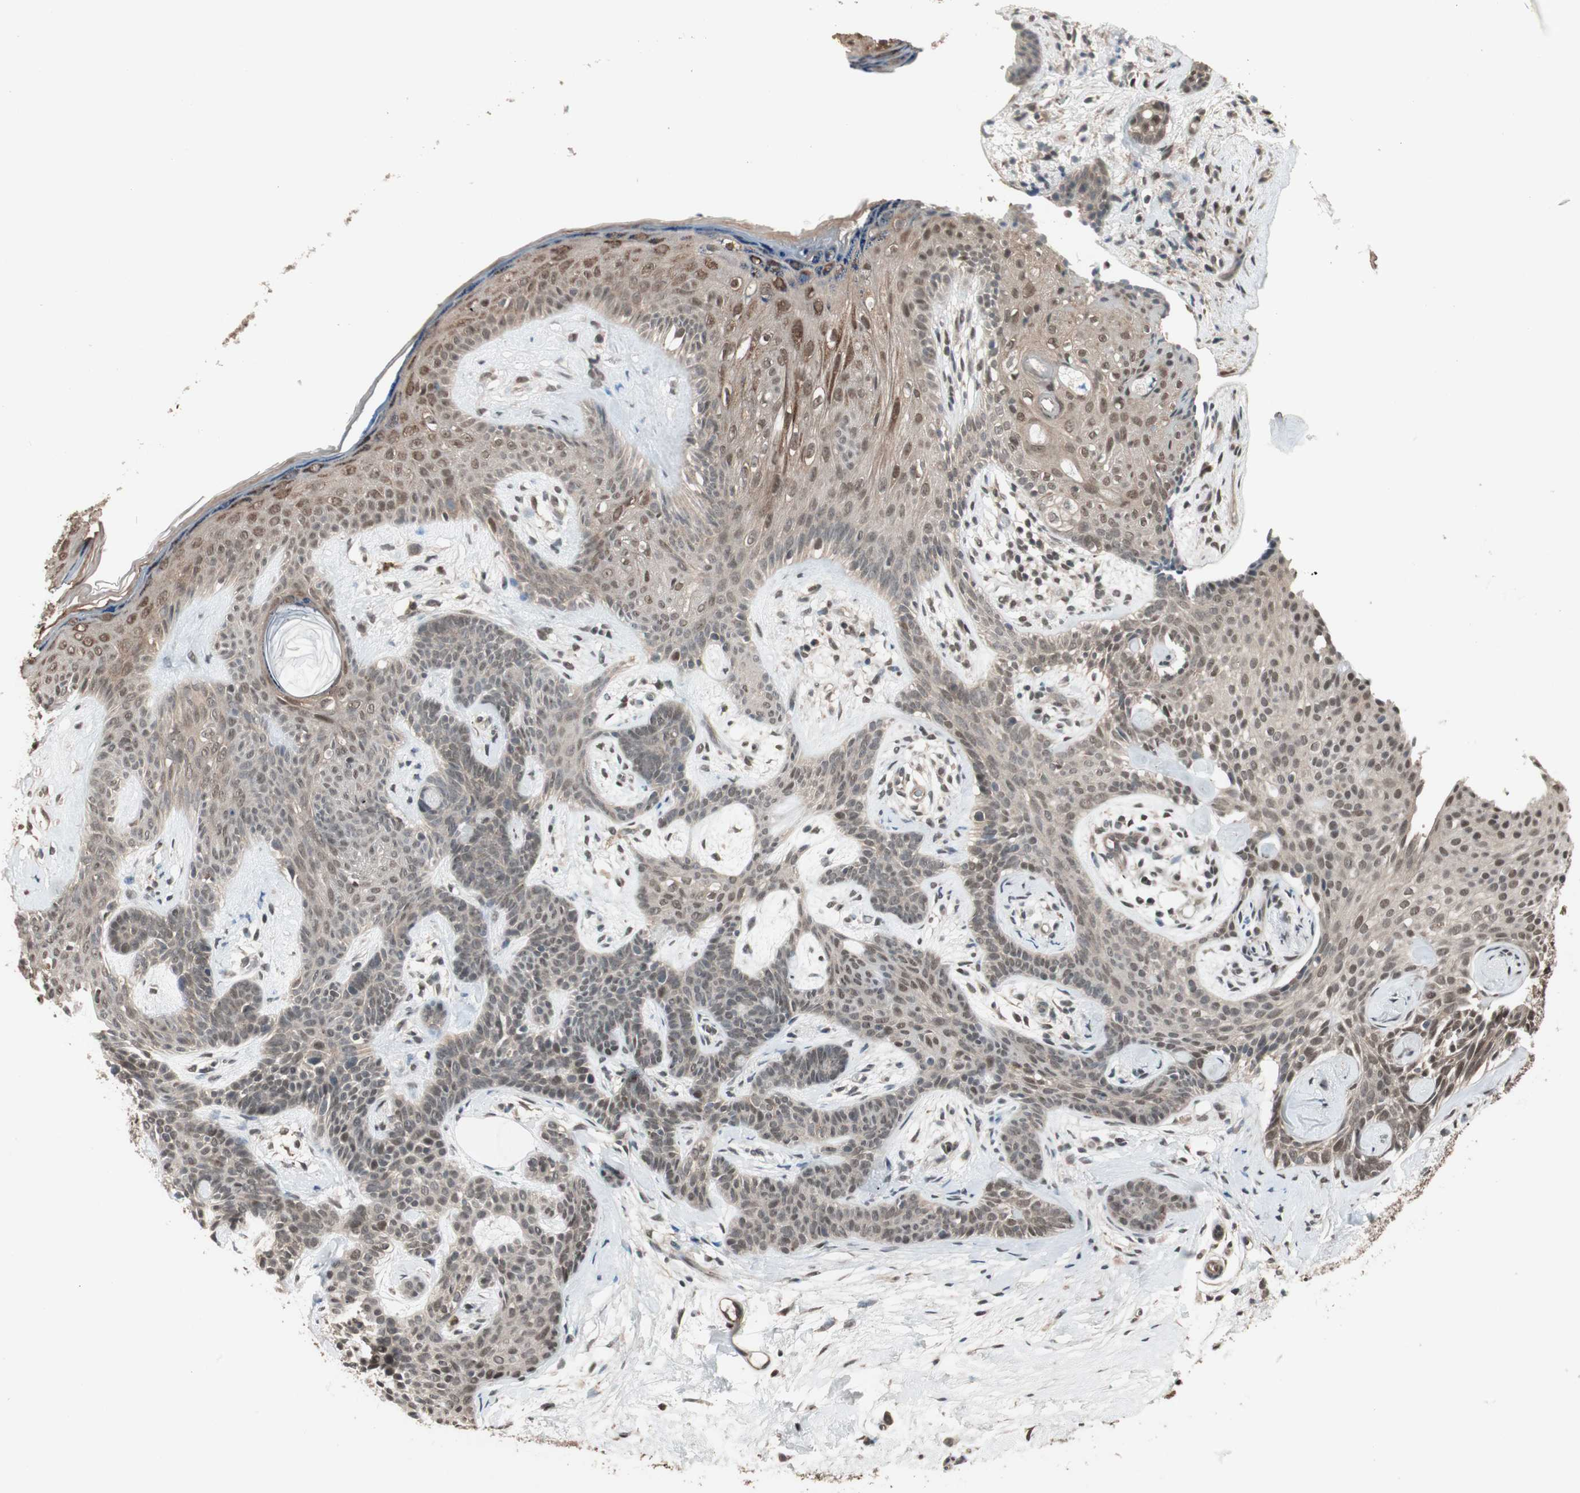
{"staining": {"intensity": "weak", "quantity": "25%-75%", "location": "nuclear"}, "tissue": "skin cancer", "cell_type": "Tumor cells", "image_type": "cancer", "snomed": [{"axis": "morphology", "description": "Developmental malformation"}, {"axis": "morphology", "description": "Basal cell carcinoma"}, {"axis": "topography", "description": "Skin"}], "caption": "Protein expression analysis of skin cancer displays weak nuclear staining in about 25%-75% of tumor cells.", "gene": "DRAP1", "patient": {"sex": "female", "age": 62}}